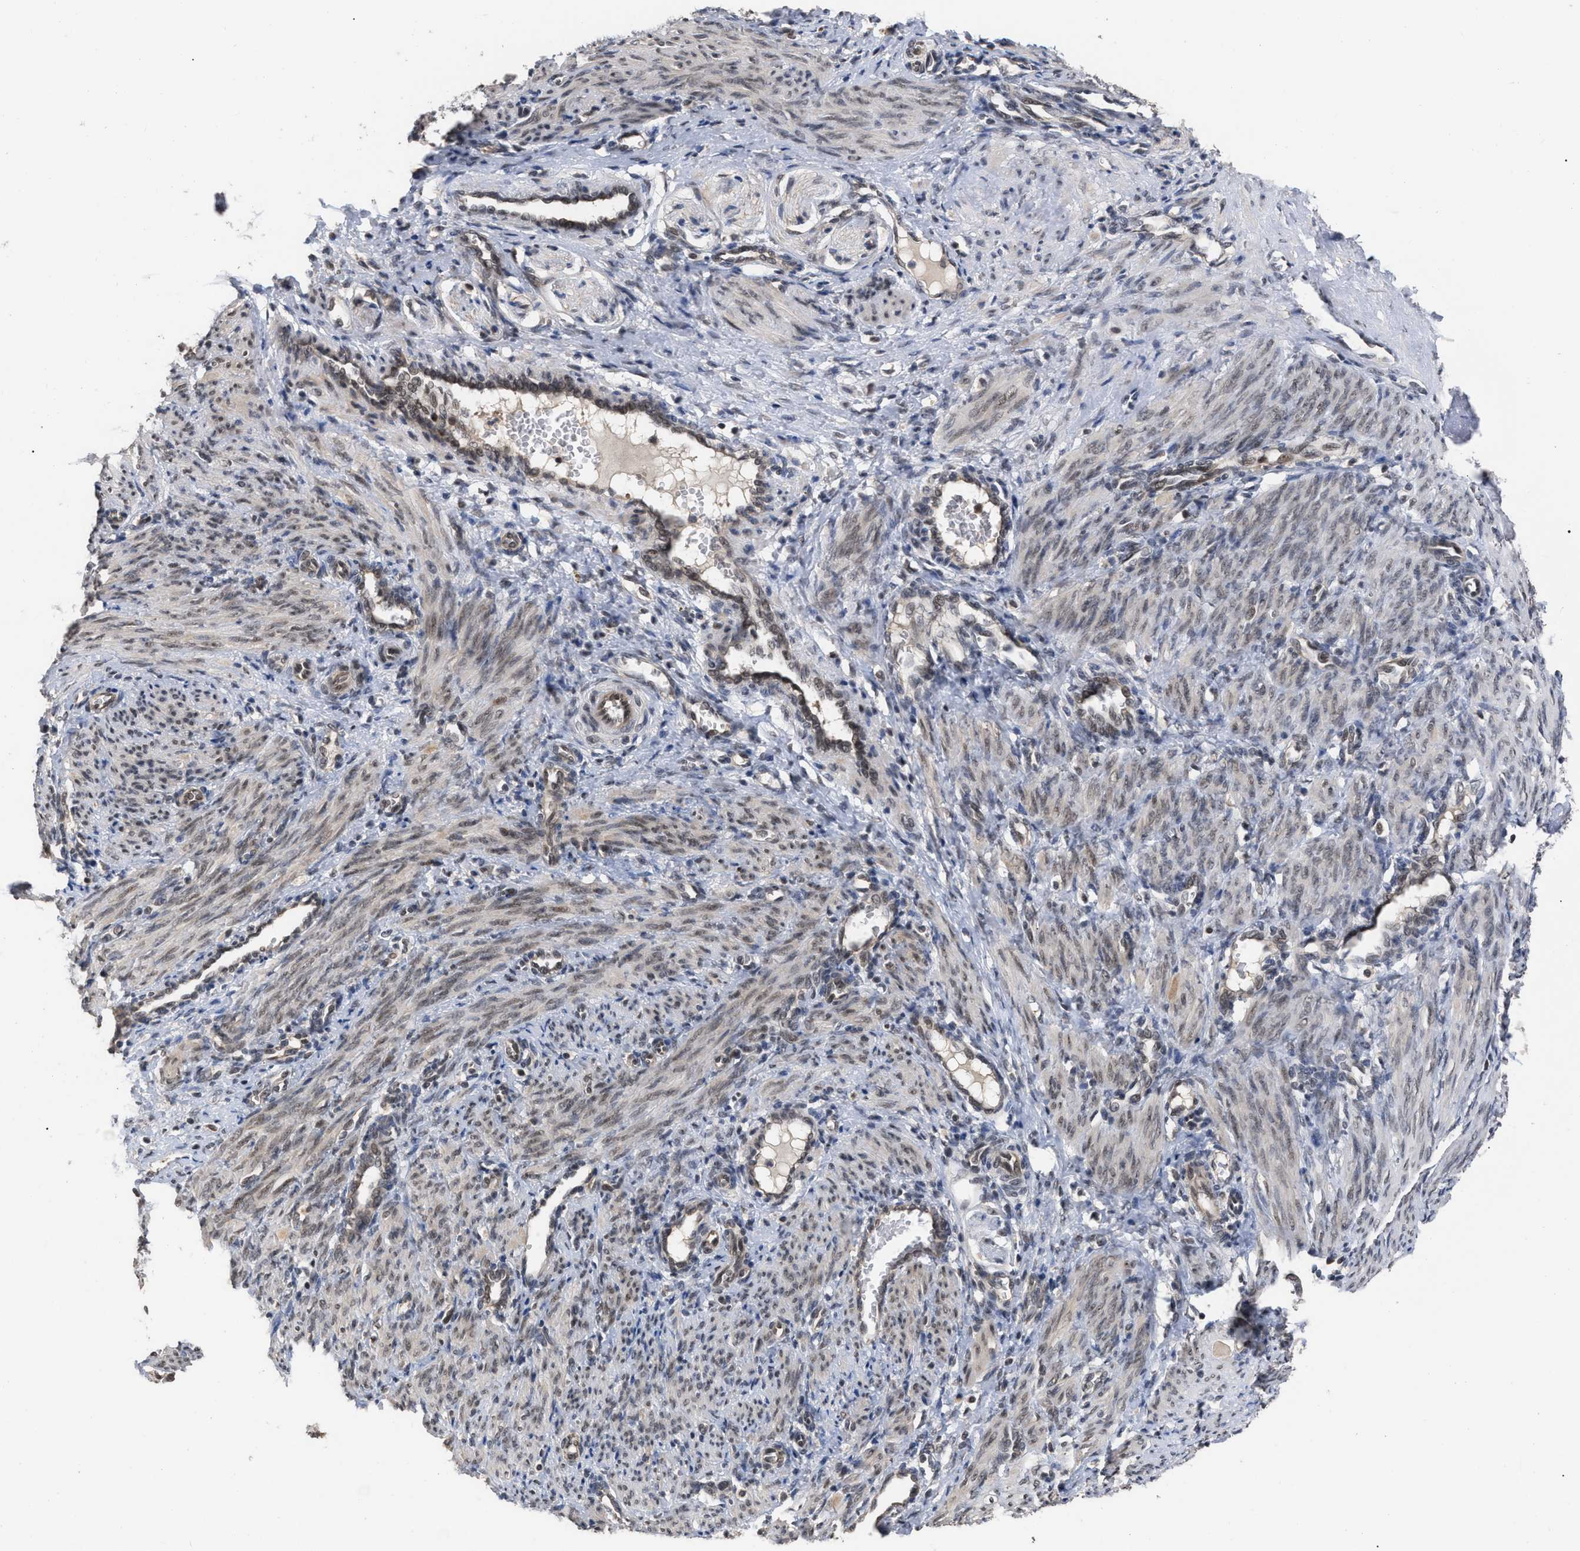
{"staining": {"intensity": "weak", "quantity": ">75%", "location": "cytoplasmic/membranous,nuclear"}, "tissue": "smooth muscle", "cell_type": "Smooth muscle cells", "image_type": "normal", "snomed": [{"axis": "morphology", "description": "Normal tissue, NOS"}, {"axis": "topography", "description": "Endometrium"}], "caption": "Smooth muscle cells reveal low levels of weak cytoplasmic/membranous,nuclear positivity in approximately >75% of cells in normal smooth muscle.", "gene": "JAZF1", "patient": {"sex": "female", "age": 33}}